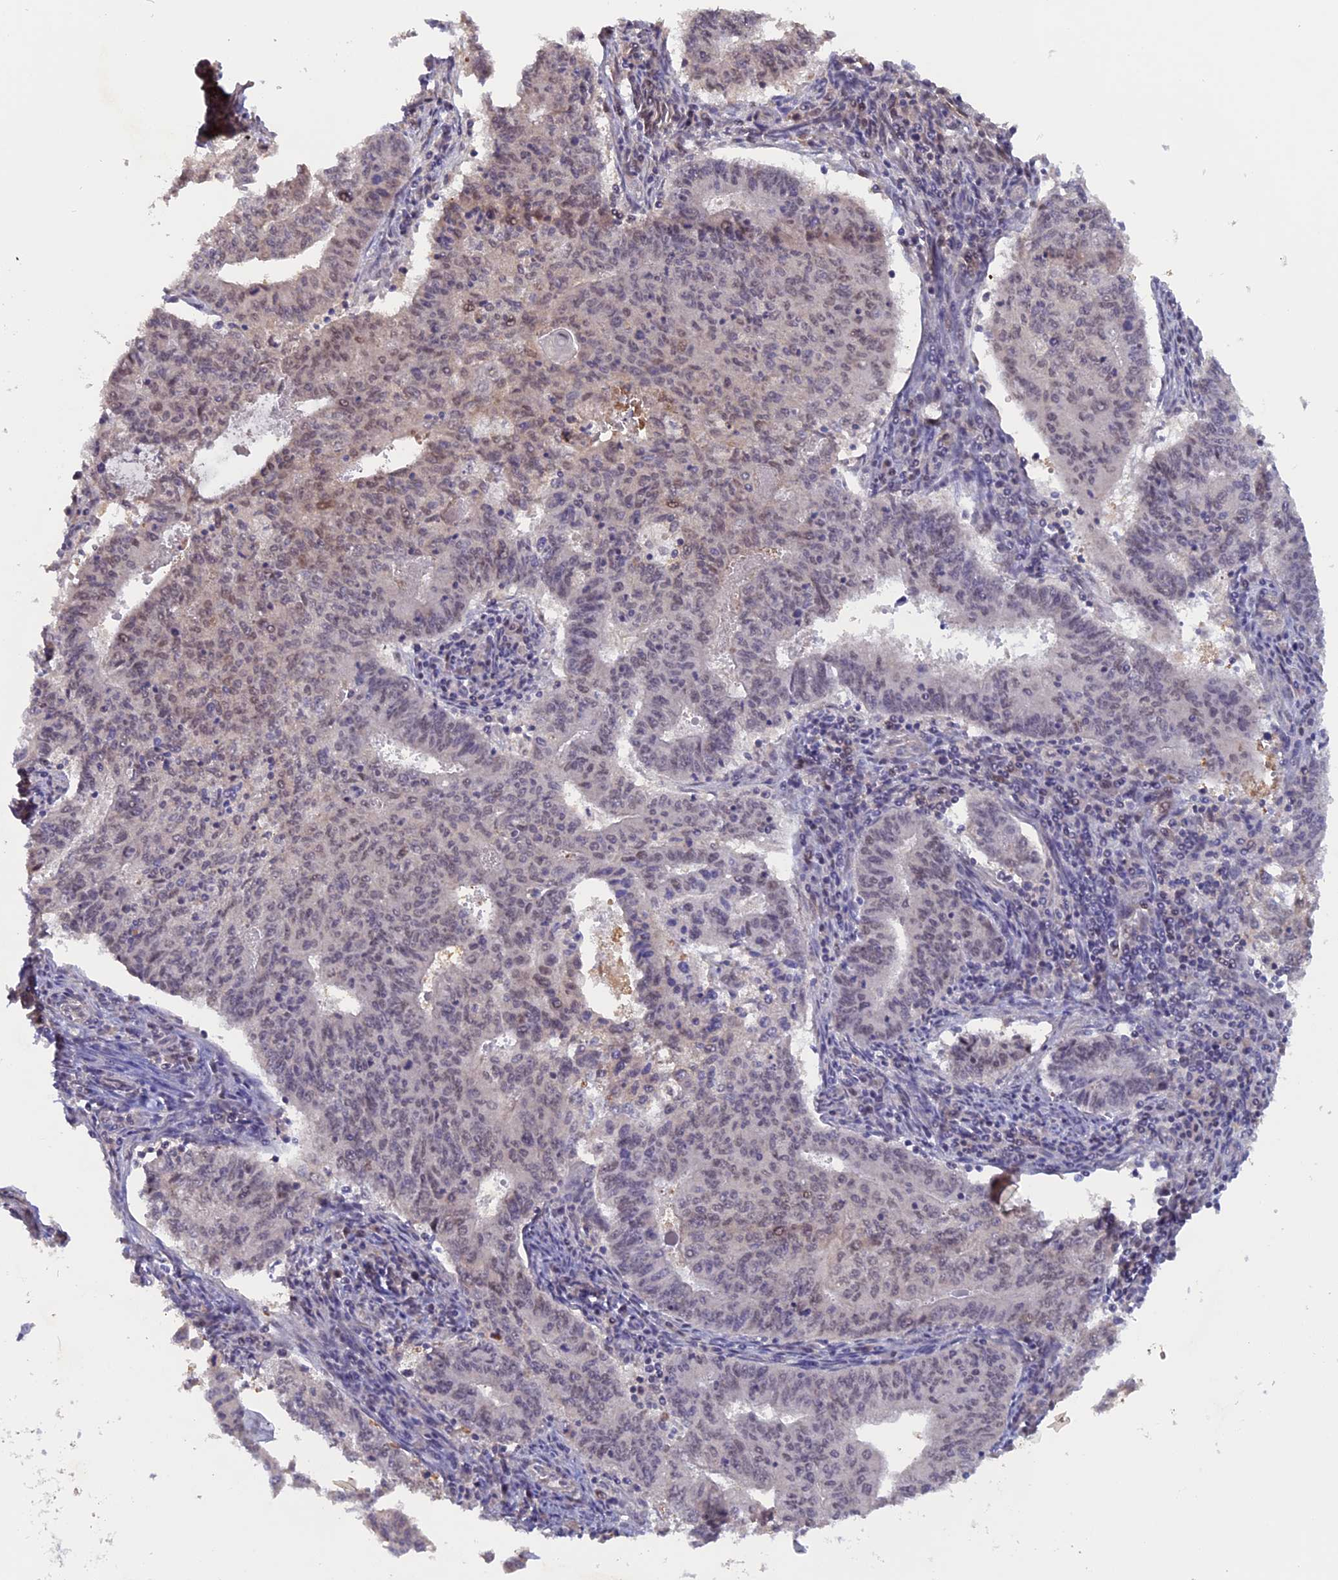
{"staining": {"intensity": "weak", "quantity": "25%-75%", "location": "nuclear"}, "tissue": "endometrial cancer", "cell_type": "Tumor cells", "image_type": "cancer", "snomed": [{"axis": "morphology", "description": "Adenocarcinoma, NOS"}, {"axis": "topography", "description": "Endometrium"}], "caption": "A low amount of weak nuclear staining is identified in about 25%-75% of tumor cells in adenocarcinoma (endometrial) tissue. (brown staining indicates protein expression, while blue staining denotes nuclei).", "gene": "FAM98C", "patient": {"sex": "female", "age": 59}}